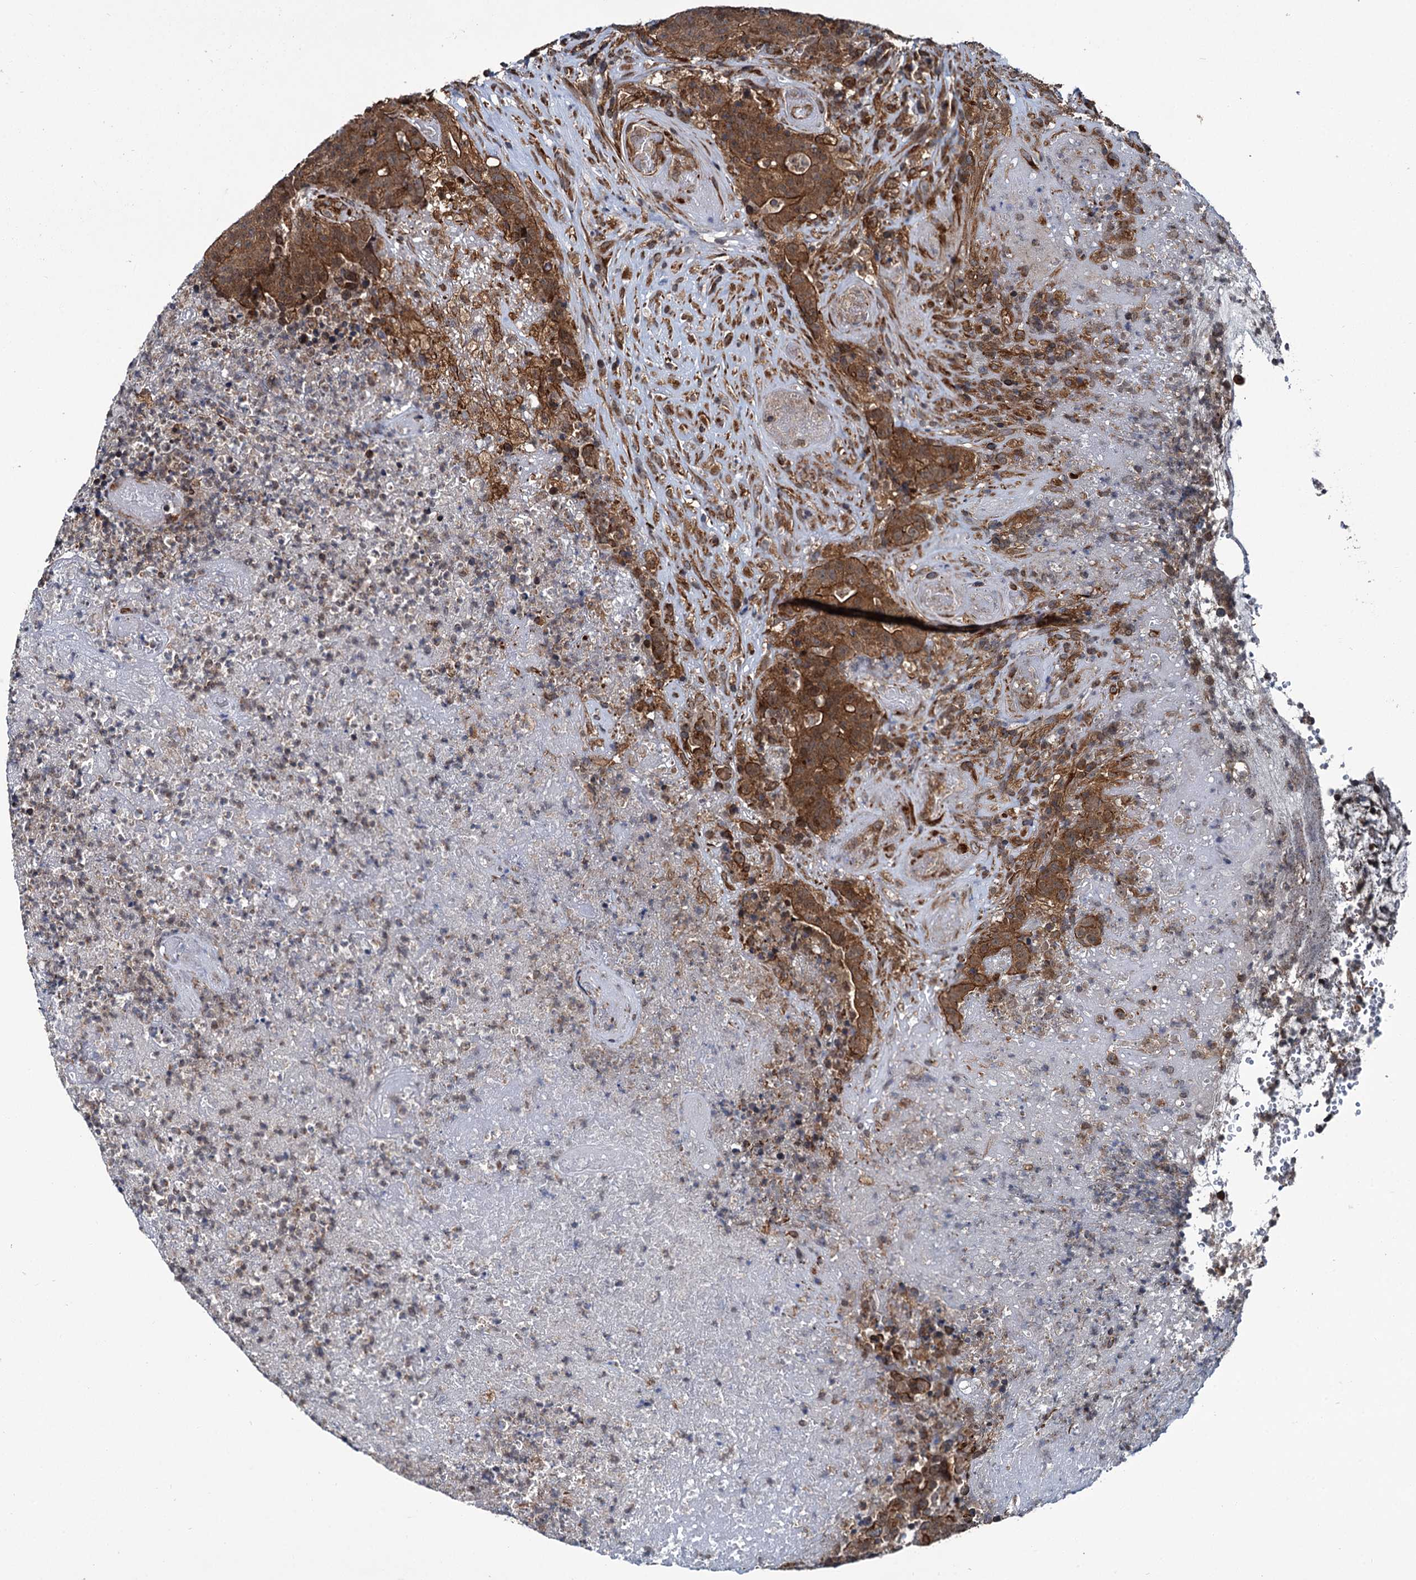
{"staining": {"intensity": "moderate", "quantity": ">75%", "location": "cytoplasmic/membranous"}, "tissue": "colorectal cancer", "cell_type": "Tumor cells", "image_type": "cancer", "snomed": [{"axis": "morphology", "description": "Adenocarcinoma, NOS"}, {"axis": "topography", "description": "Colon"}], "caption": "A brown stain labels moderate cytoplasmic/membranous staining of a protein in colorectal cancer (adenocarcinoma) tumor cells. Immunohistochemistry stains the protein of interest in brown and the nuclei are stained blue.", "gene": "ZFYVE19", "patient": {"sex": "female", "age": 75}}